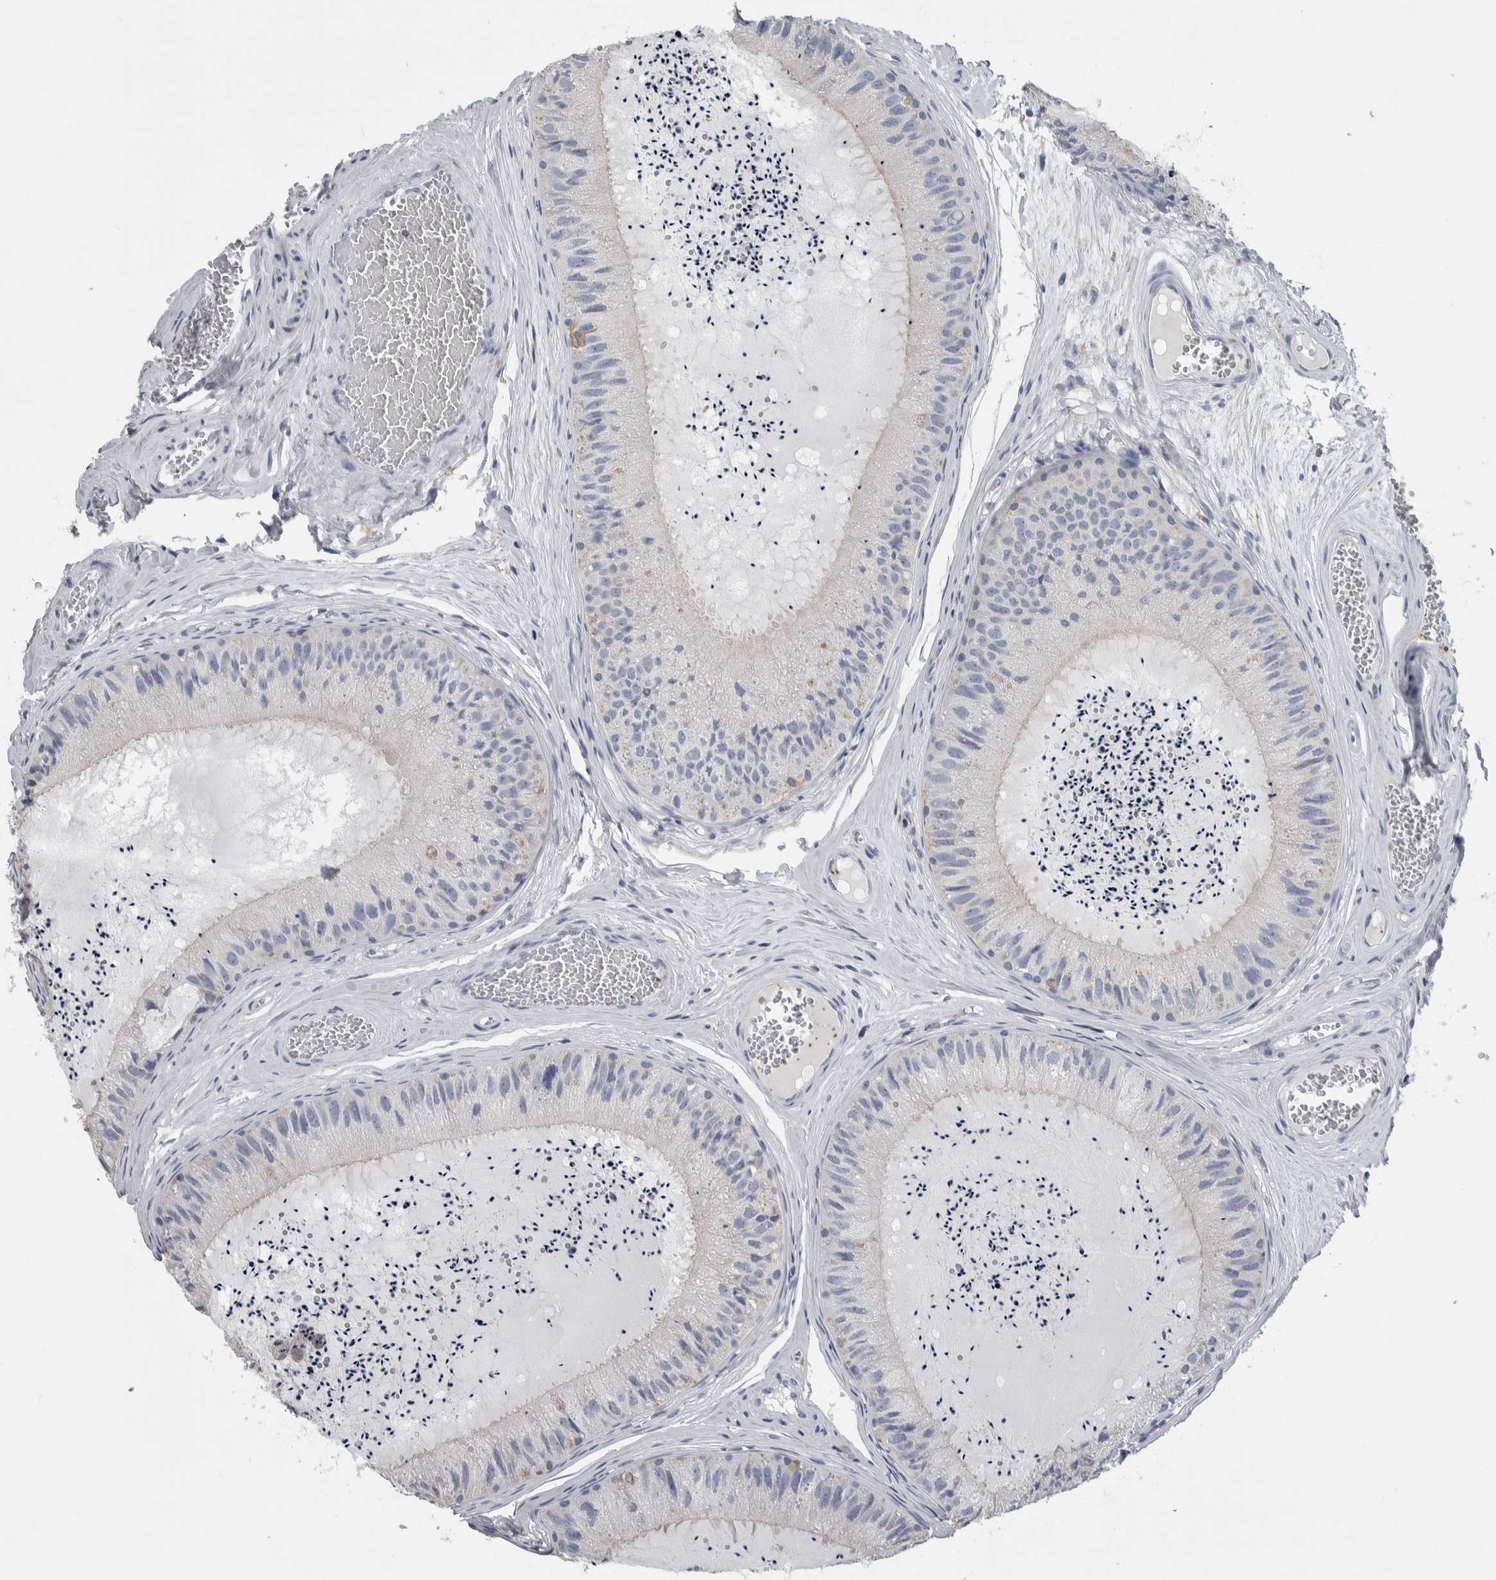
{"staining": {"intensity": "weak", "quantity": "<25%", "location": "cytoplasmic/membranous"}, "tissue": "epididymis", "cell_type": "Glandular cells", "image_type": "normal", "snomed": [{"axis": "morphology", "description": "Normal tissue, NOS"}, {"axis": "topography", "description": "Epididymis"}], "caption": "Immunohistochemical staining of benign human epididymis shows no significant staining in glandular cells. The staining was performed using DAB to visualize the protein expression in brown, while the nuclei were stained in blue with hematoxylin (Magnification: 20x).", "gene": "SKAP2", "patient": {"sex": "male", "age": 31}}